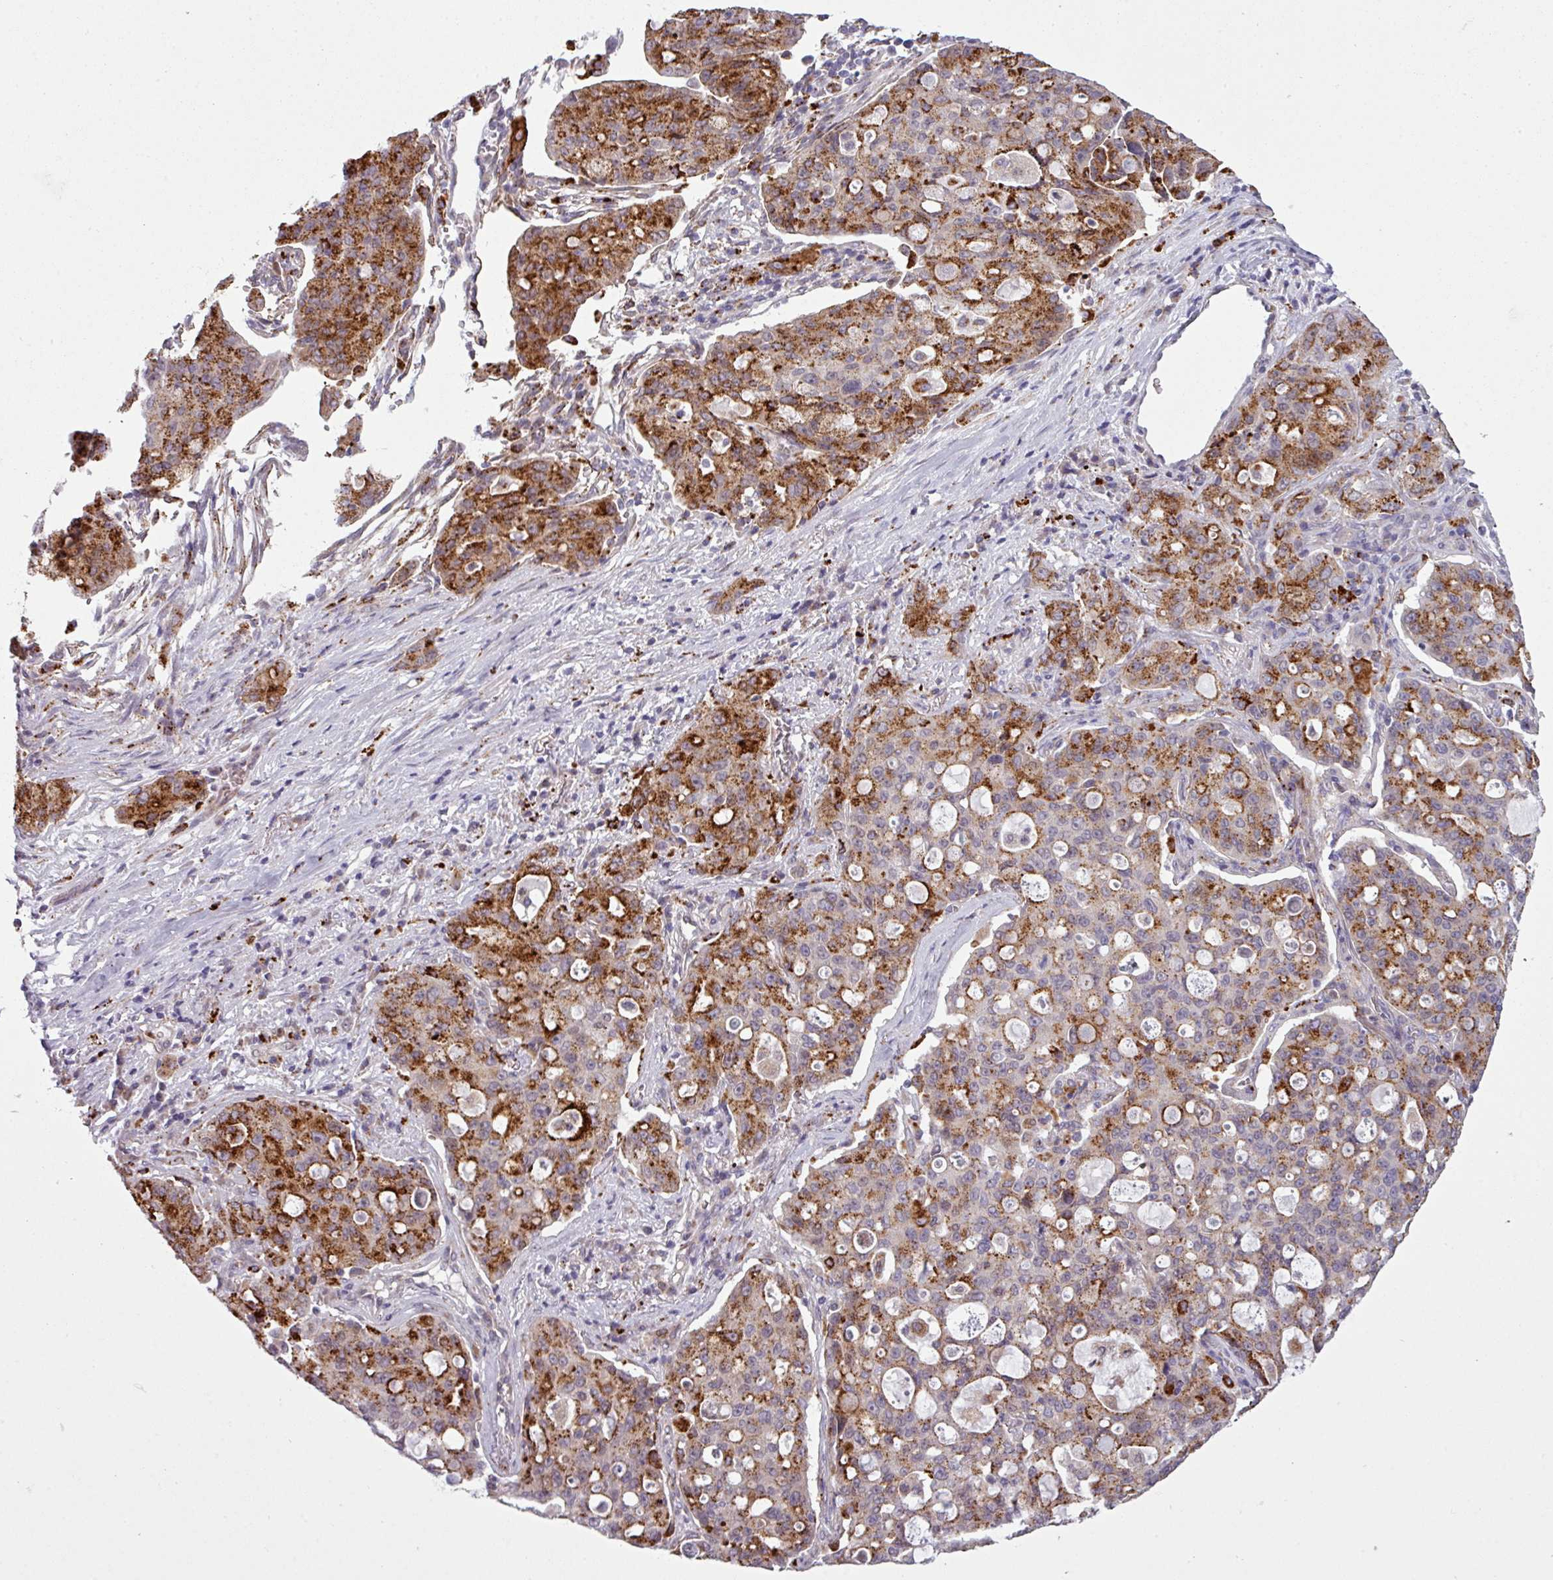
{"staining": {"intensity": "strong", "quantity": ">75%", "location": "cytoplasmic/membranous"}, "tissue": "lung cancer", "cell_type": "Tumor cells", "image_type": "cancer", "snomed": [{"axis": "morphology", "description": "Adenocarcinoma, NOS"}, {"axis": "topography", "description": "Lung"}], "caption": "Immunohistochemical staining of human lung cancer (adenocarcinoma) demonstrates high levels of strong cytoplasmic/membranous protein positivity in approximately >75% of tumor cells. (DAB (3,3'-diaminobenzidine) IHC, brown staining for protein, blue staining for nuclei).", "gene": "MAP7D2", "patient": {"sex": "female", "age": 44}}